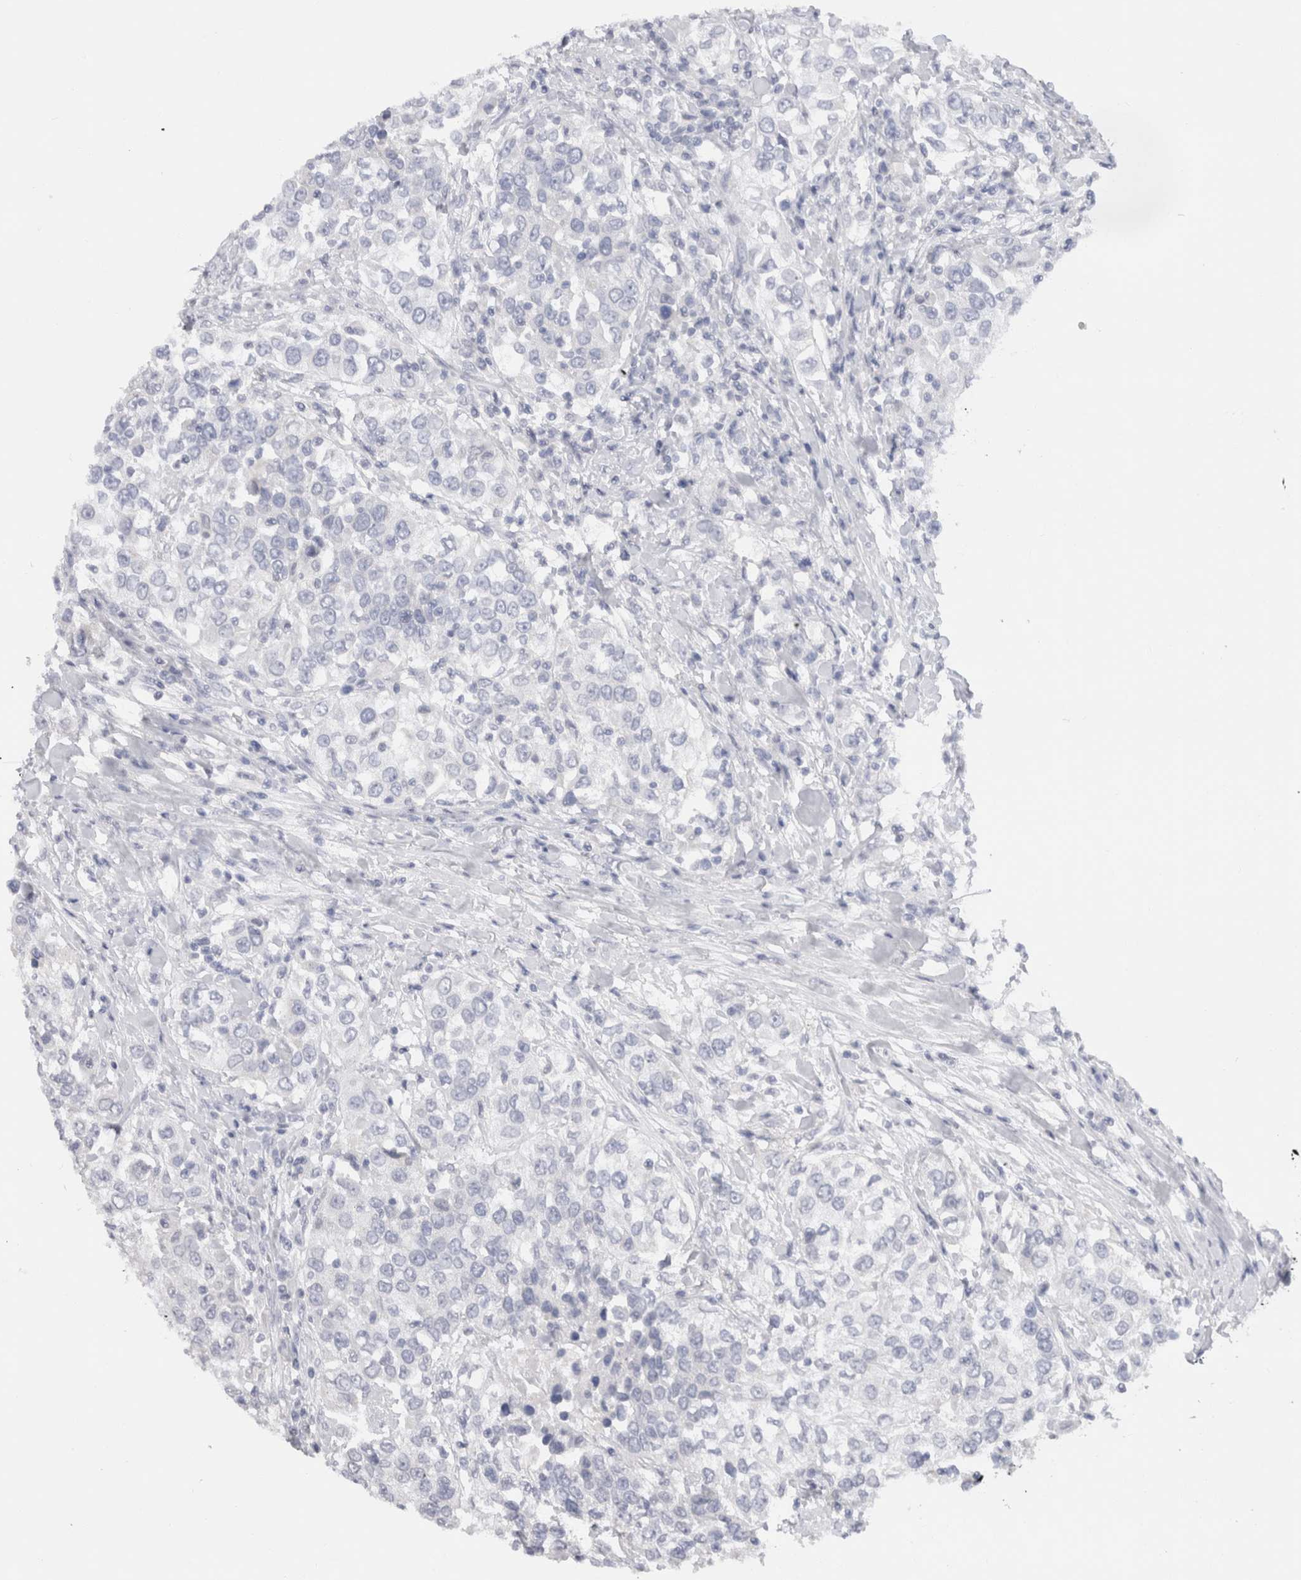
{"staining": {"intensity": "negative", "quantity": "none", "location": "none"}, "tissue": "urothelial cancer", "cell_type": "Tumor cells", "image_type": "cancer", "snomed": [{"axis": "morphology", "description": "Urothelial carcinoma, High grade"}, {"axis": "topography", "description": "Urinary bladder"}], "caption": "Histopathology image shows no significant protein expression in tumor cells of urothelial cancer. (DAB (3,3'-diaminobenzidine) IHC with hematoxylin counter stain).", "gene": "C9orf50", "patient": {"sex": "female", "age": 80}}